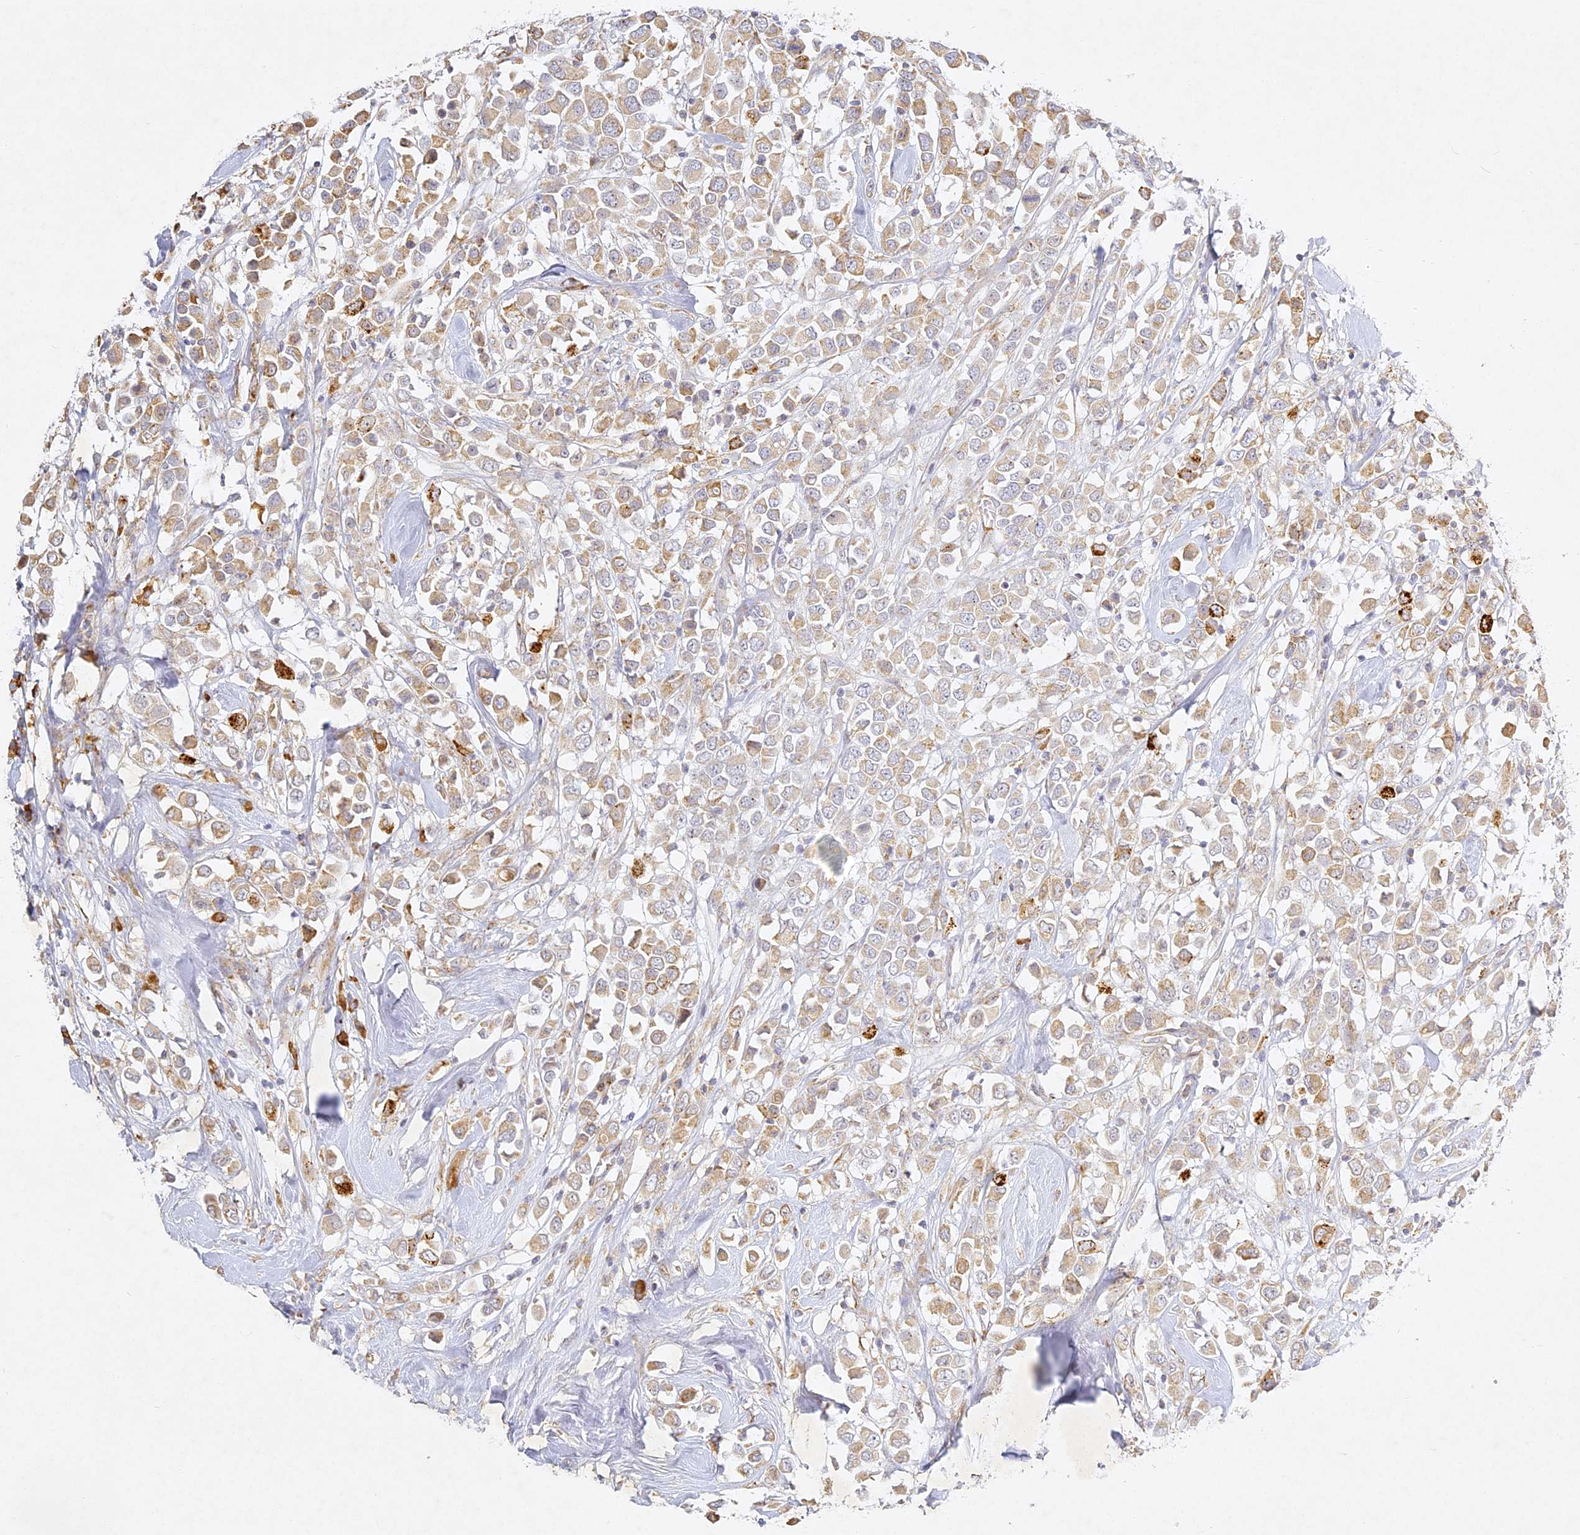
{"staining": {"intensity": "moderate", "quantity": "<25%", "location": "cytoplasmic/membranous"}, "tissue": "breast cancer", "cell_type": "Tumor cells", "image_type": "cancer", "snomed": [{"axis": "morphology", "description": "Duct carcinoma"}, {"axis": "topography", "description": "Breast"}], "caption": "Immunohistochemistry image of neoplastic tissue: human breast cancer stained using immunohistochemistry shows low levels of moderate protein expression localized specifically in the cytoplasmic/membranous of tumor cells, appearing as a cytoplasmic/membranous brown color.", "gene": "SLC30A5", "patient": {"sex": "female", "age": 61}}